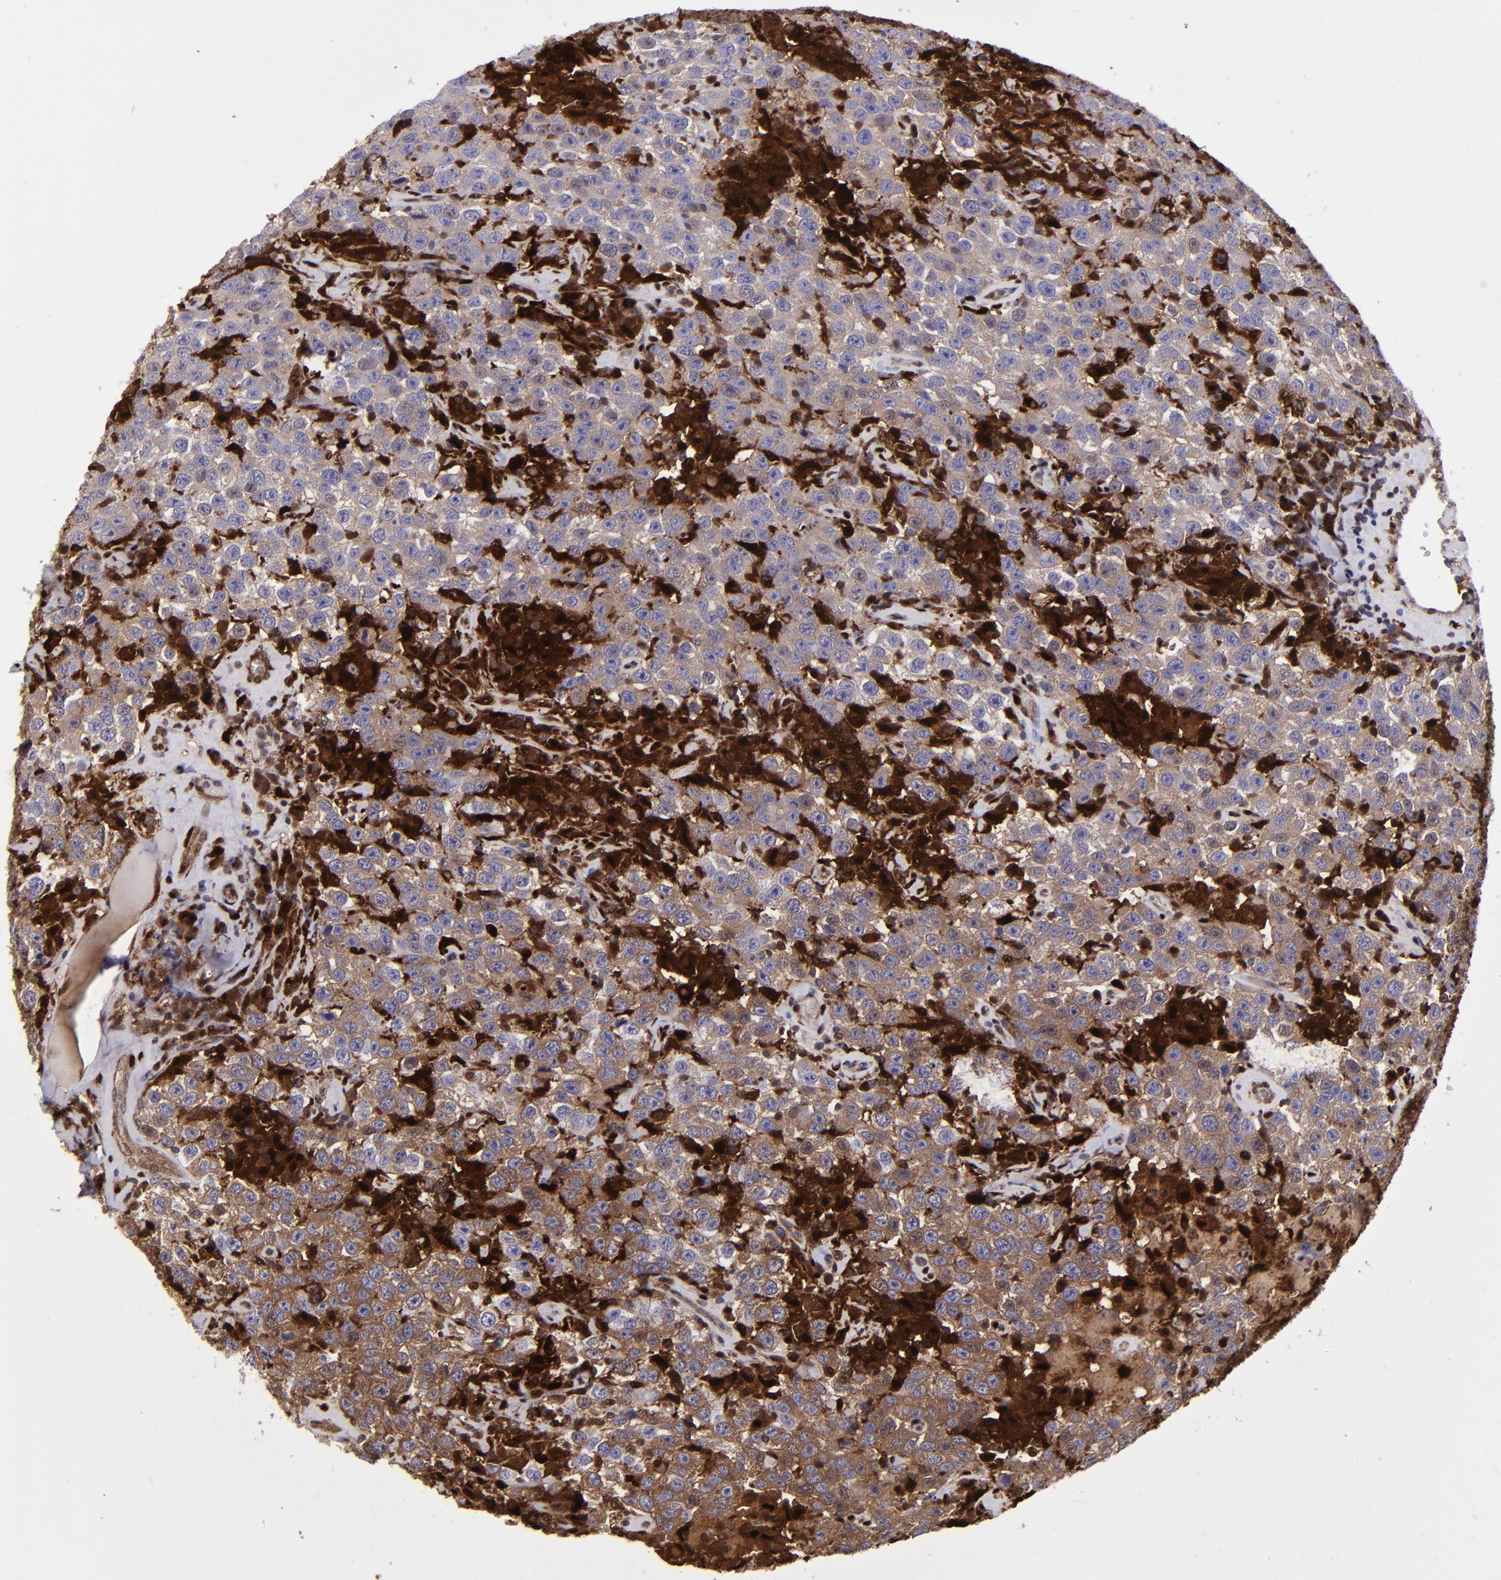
{"staining": {"intensity": "weak", "quantity": ">75%", "location": "cytoplasmic/membranous"}, "tissue": "testis cancer", "cell_type": "Tumor cells", "image_type": "cancer", "snomed": [{"axis": "morphology", "description": "Seminoma, NOS"}, {"axis": "topography", "description": "Testis"}], "caption": "The histopathology image demonstrates immunohistochemical staining of seminoma (testis). There is weak cytoplasmic/membranous staining is present in approximately >75% of tumor cells. Using DAB (brown) and hematoxylin (blue) stains, captured at high magnification using brightfield microscopy.", "gene": "TYMP", "patient": {"sex": "male", "age": 41}}